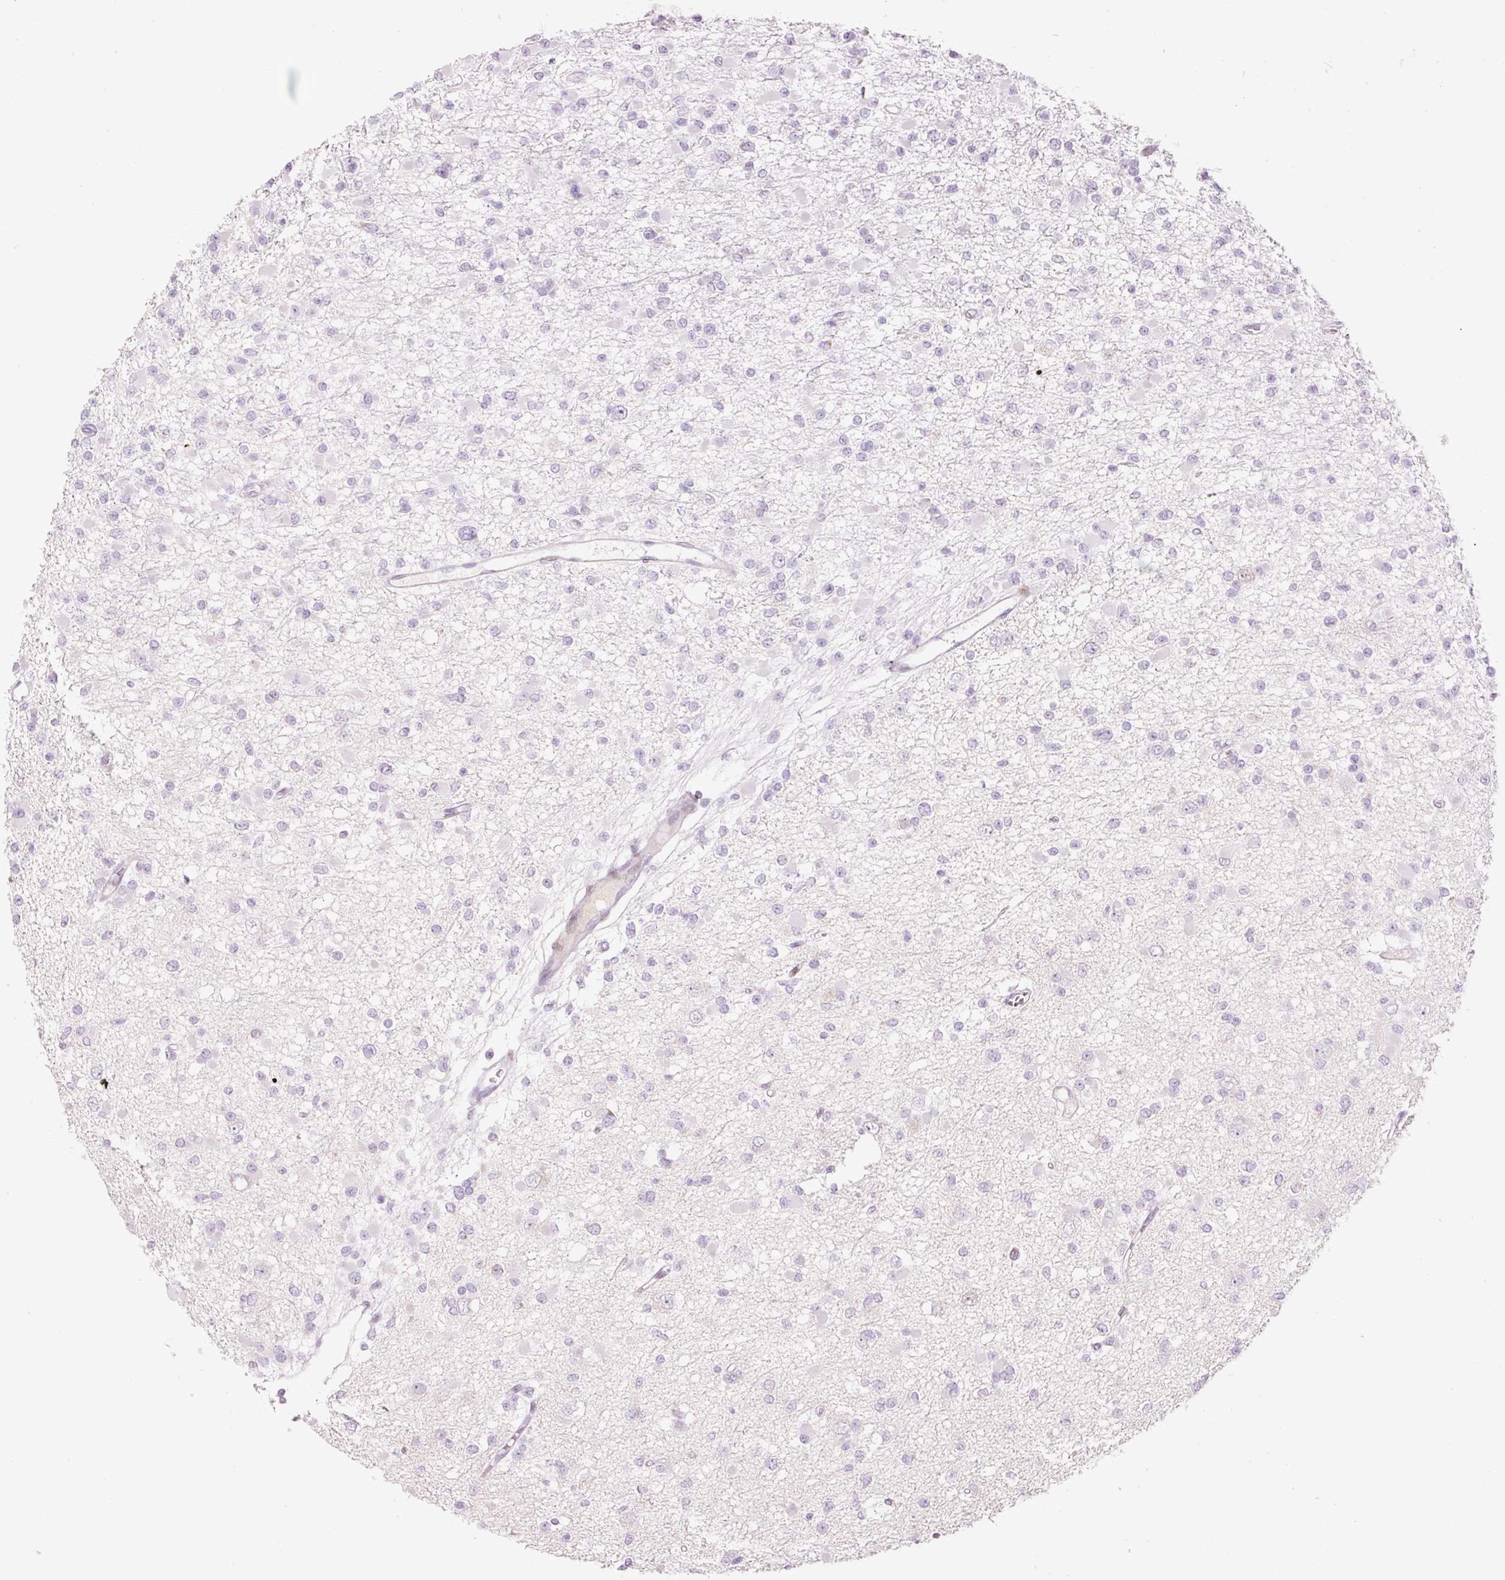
{"staining": {"intensity": "negative", "quantity": "none", "location": "none"}, "tissue": "glioma", "cell_type": "Tumor cells", "image_type": "cancer", "snomed": [{"axis": "morphology", "description": "Glioma, malignant, Low grade"}, {"axis": "topography", "description": "Brain"}], "caption": "Histopathology image shows no protein staining in tumor cells of malignant glioma (low-grade) tissue.", "gene": "TMEM177", "patient": {"sex": "female", "age": 22}}